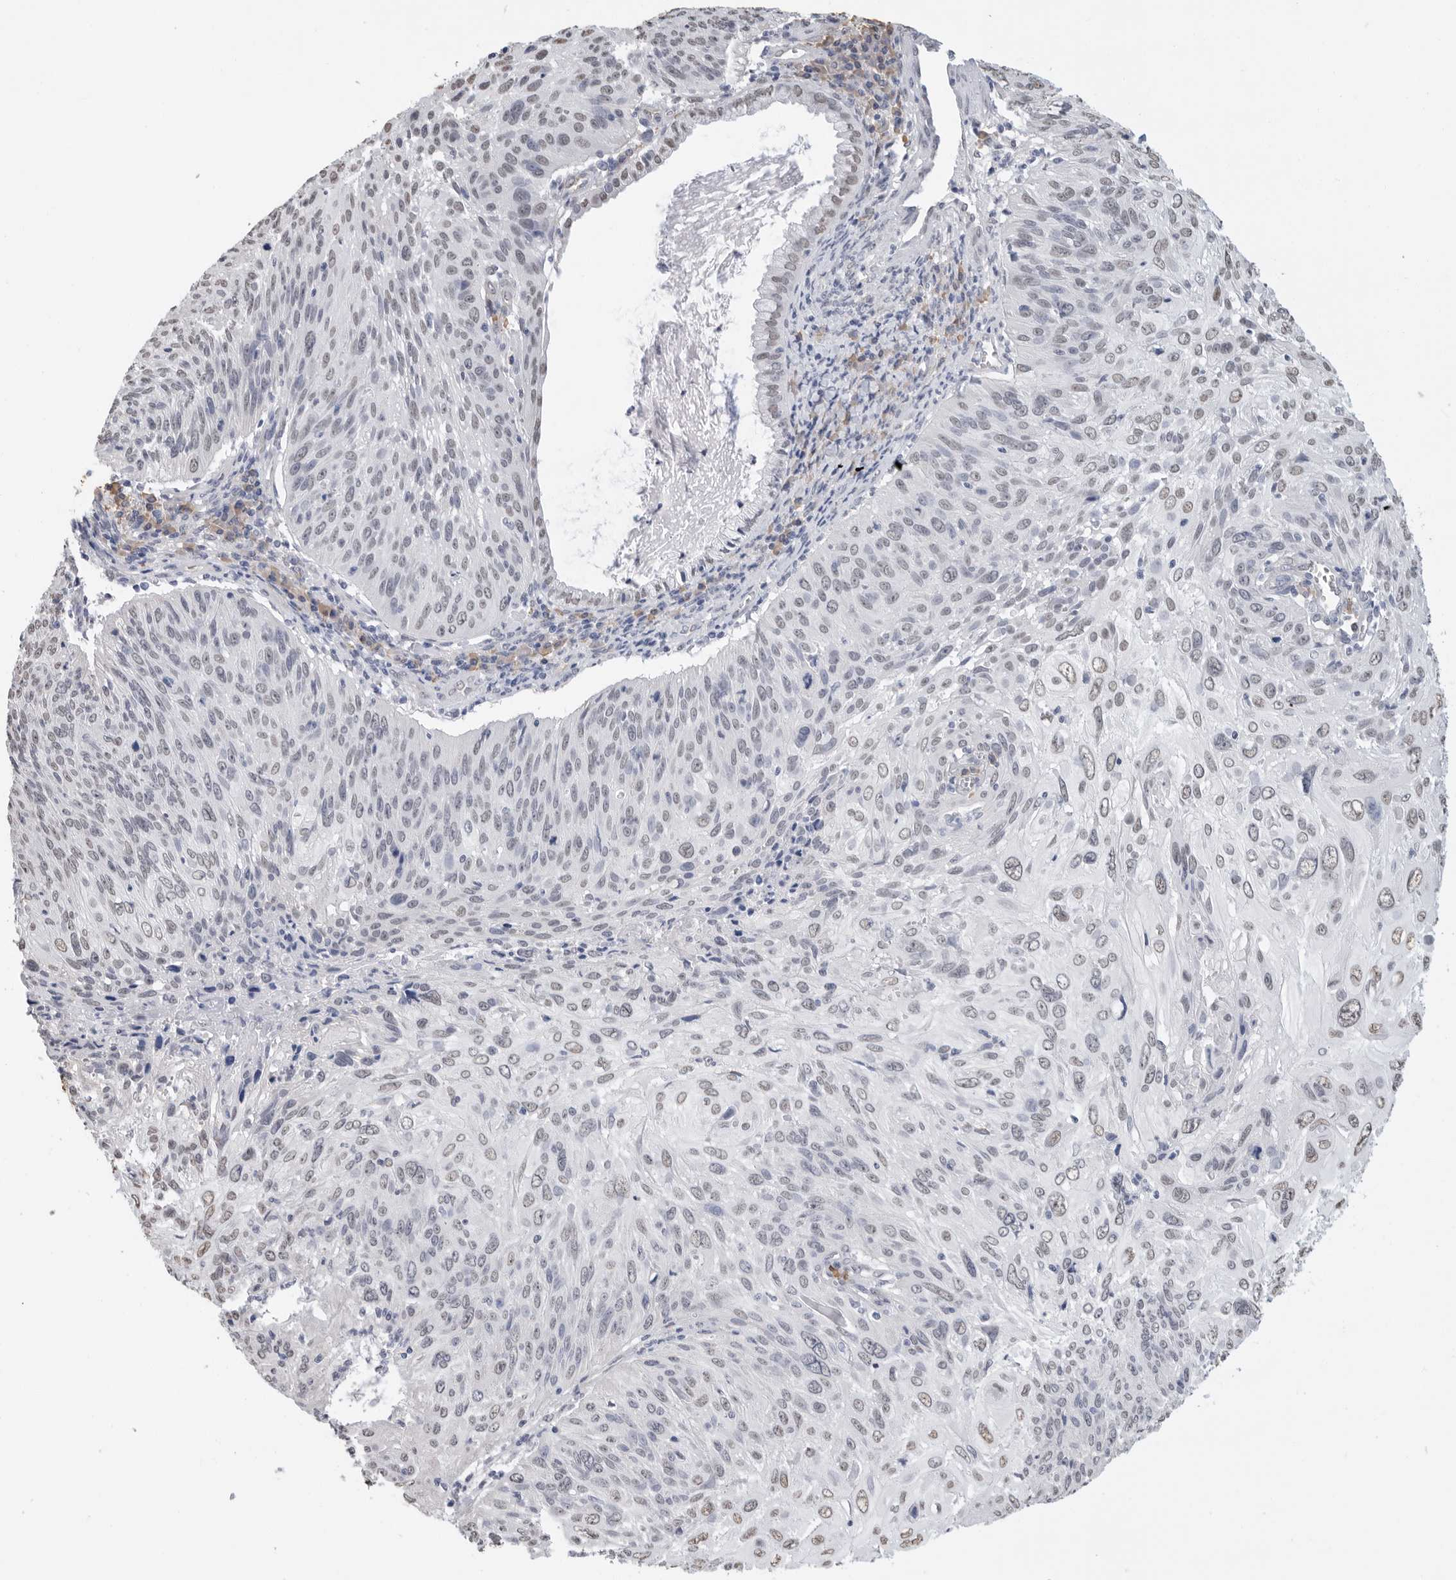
{"staining": {"intensity": "weak", "quantity": "<25%", "location": "nuclear"}, "tissue": "cervical cancer", "cell_type": "Tumor cells", "image_type": "cancer", "snomed": [{"axis": "morphology", "description": "Squamous cell carcinoma, NOS"}, {"axis": "topography", "description": "Cervix"}], "caption": "Histopathology image shows no protein positivity in tumor cells of cervical cancer tissue. (DAB immunohistochemistry visualized using brightfield microscopy, high magnification).", "gene": "ARHGEF10", "patient": {"sex": "female", "age": 51}}